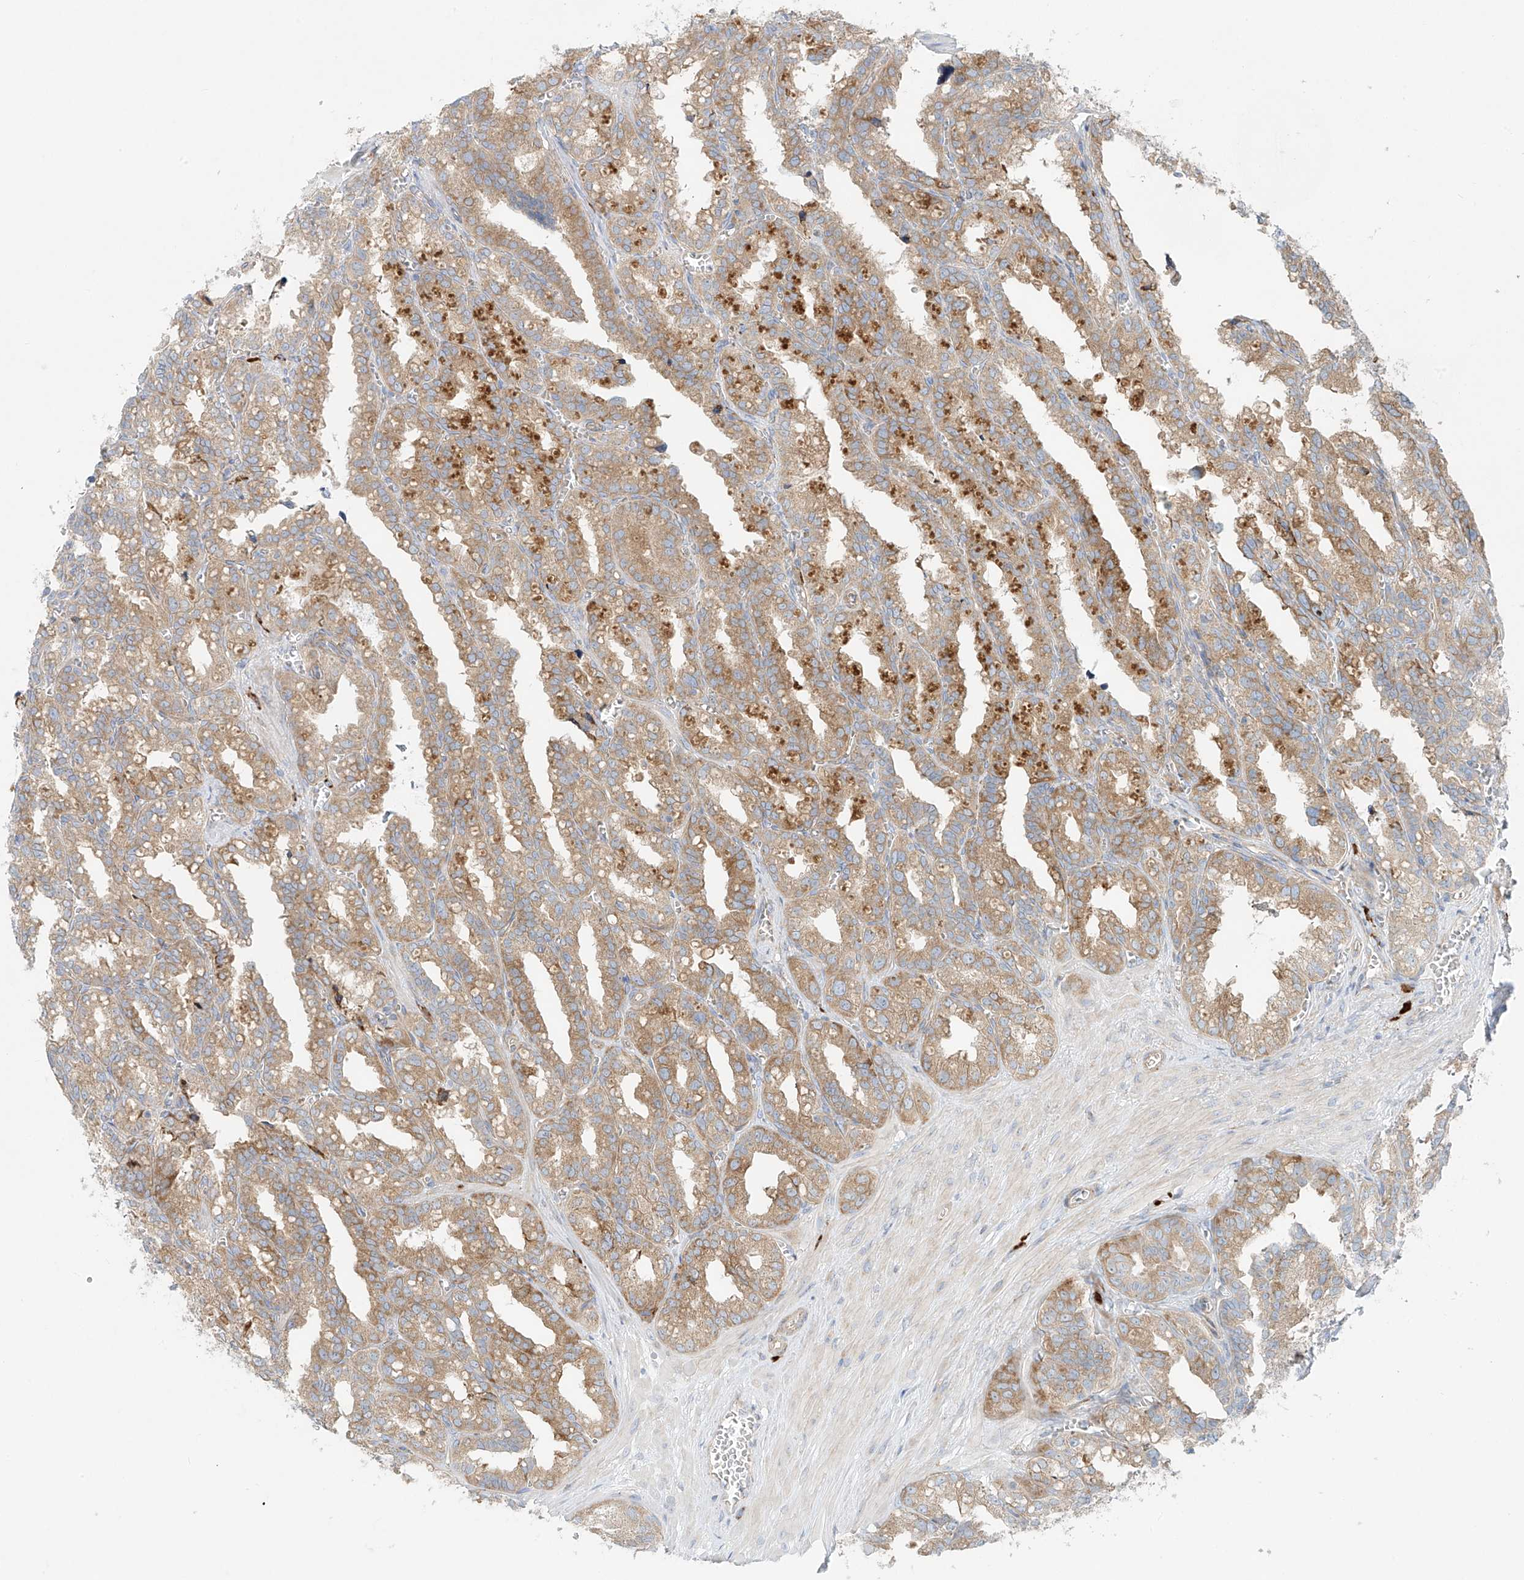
{"staining": {"intensity": "moderate", "quantity": ">75%", "location": "cytoplasmic/membranous"}, "tissue": "seminal vesicle", "cell_type": "Glandular cells", "image_type": "normal", "snomed": [{"axis": "morphology", "description": "Normal tissue, NOS"}, {"axis": "topography", "description": "Prostate"}, {"axis": "topography", "description": "Seminal veicle"}], "caption": "Immunohistochemical staining of unremarkable seminal vesicle demonstrates medium levels of moderate cytoplasmic/membranous expression in about >75% of glandular cells.", "gene": "EIPR1", "patient": {"sex": "male", "age": 51}}